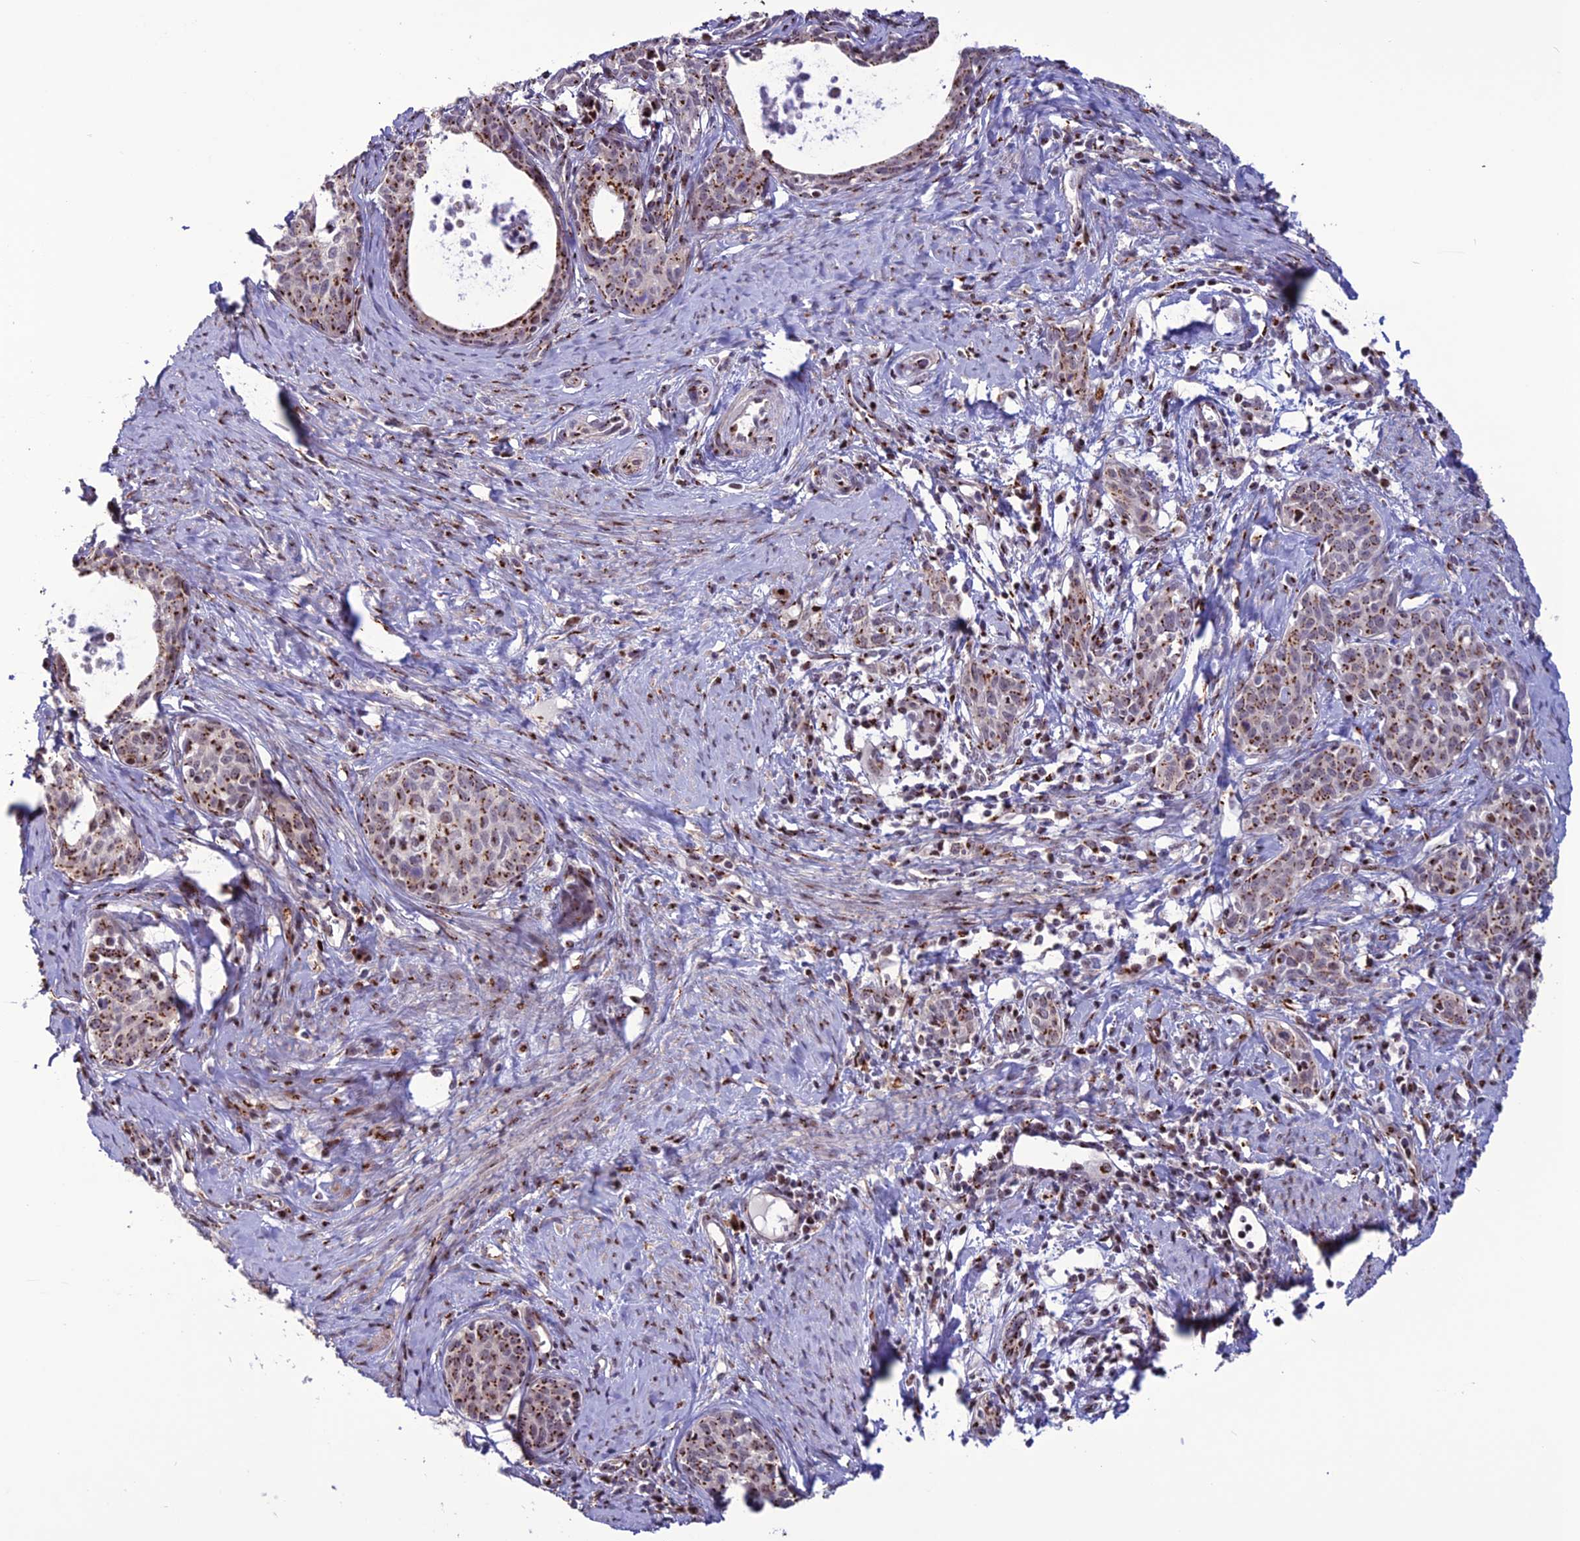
{"staining": {"intensity": "strong", "quantity": ">75%", "location": "cytoplasmic/membranous"}, "tissue": "cervical cancer", "cell_type": "Tumor cells", "image_type": "cancer", "snomed": [{"axis": "morphology", "description": "Squamous cell carcinoma, NOS"}, {"axis": "topography", "description": "Cervix"}], "caption": "A high-resolution histopathology image shows immunohistochemistry staining of cervical squamous cell carcinoma, which reveals strong cytoplasmic/membranous expression in about >75% of tumor cells.", "gene": "PLEKHA4", "patient": {"sex": "female", "age": 52}}